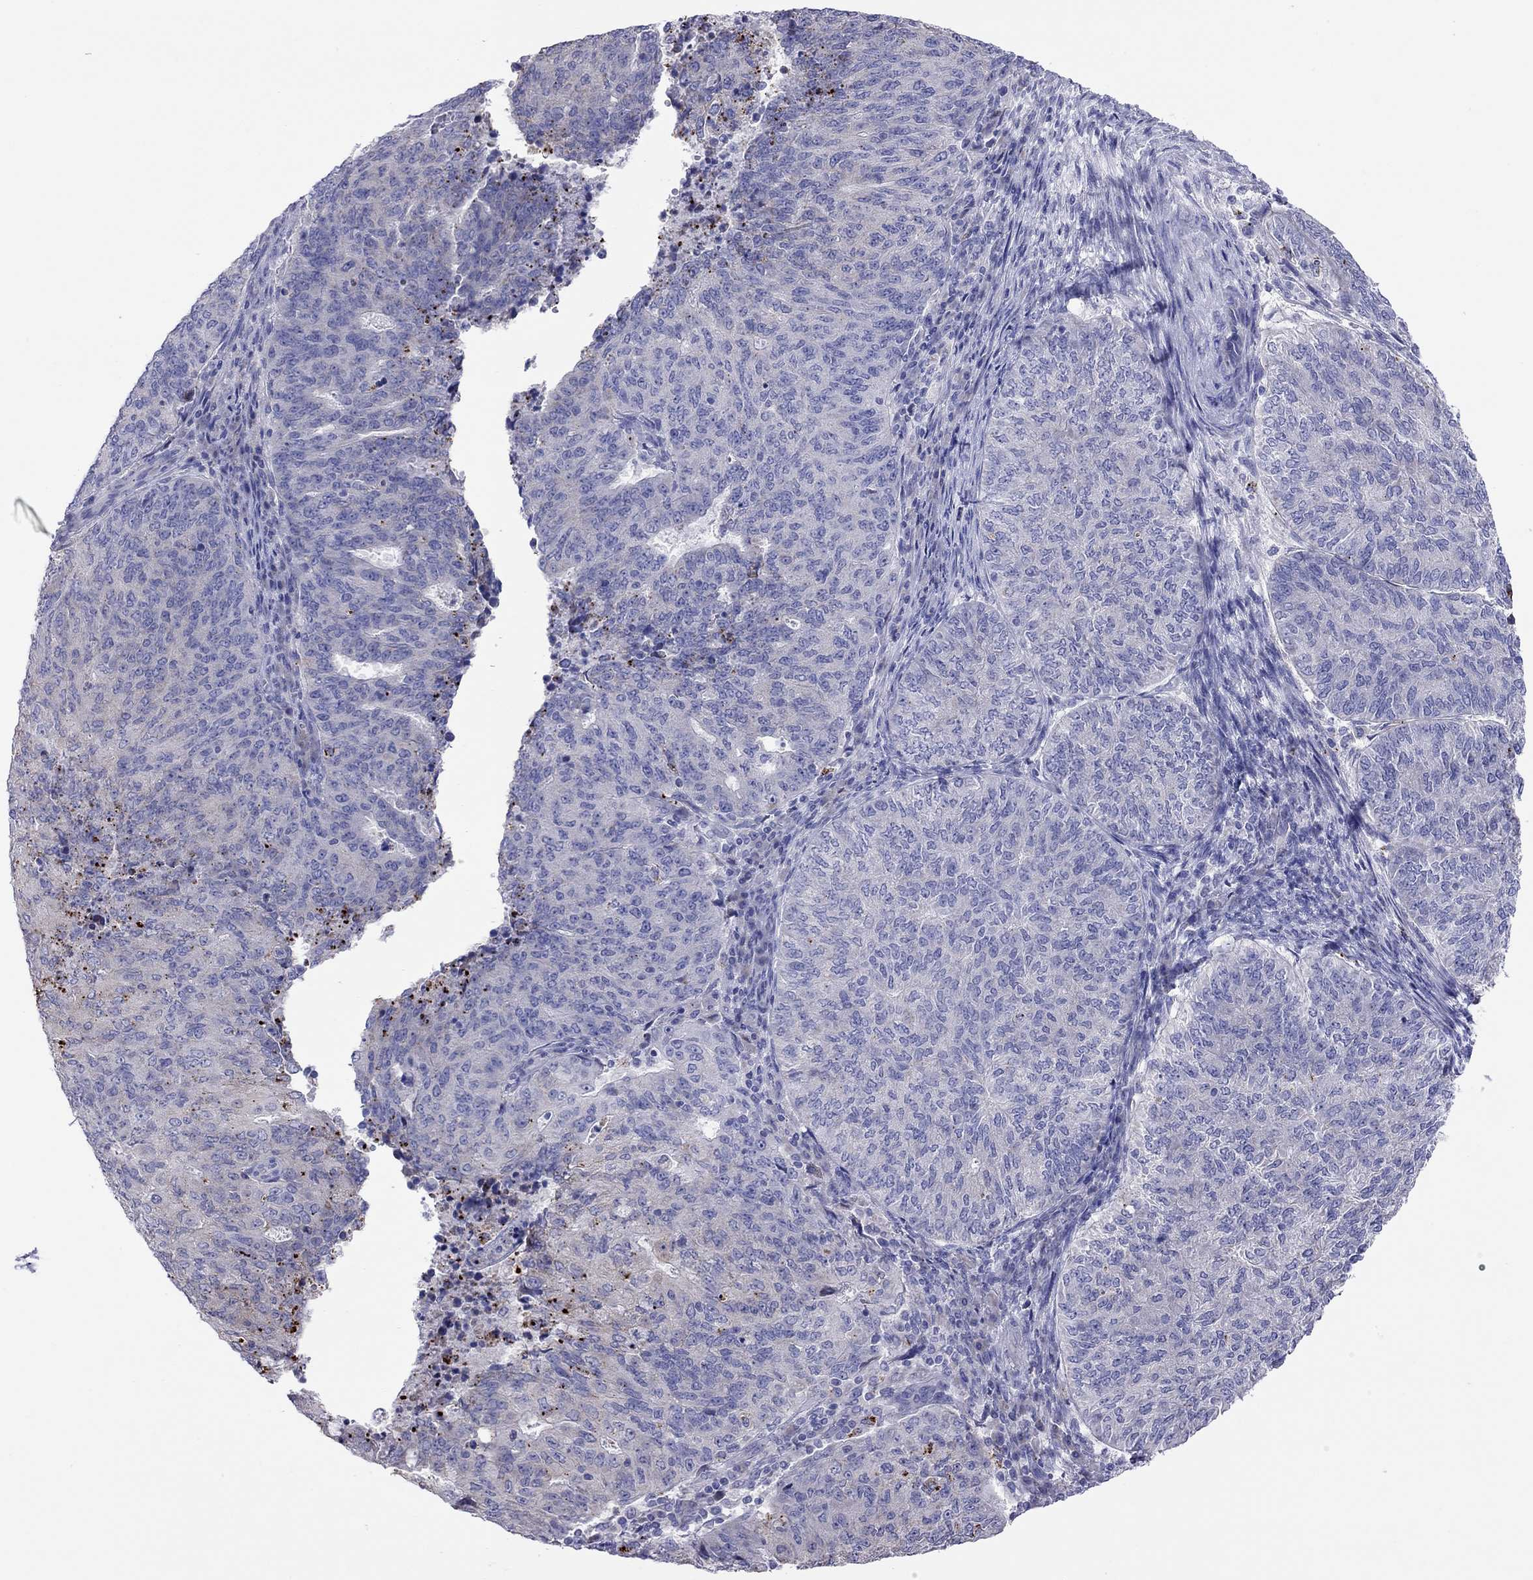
{"staining": {"intensity": "negative", "quantity": "none", "location": "none"}, "tissue": "endometrial cancer", "cell_type": "Tumor cells", "image_type": "cancer", "snomed": [{"axis": "morphology", "description": "Adenocarcinoma, NOS"}, {"axis": "topography", "description": "Endometrium"}], "caption": "IHC of human adenocarcinoma (endometrial) exhibits no expression in tumor cells.", "gene": "COL9A1", "patient": {"sex": "female", "age": 82}}